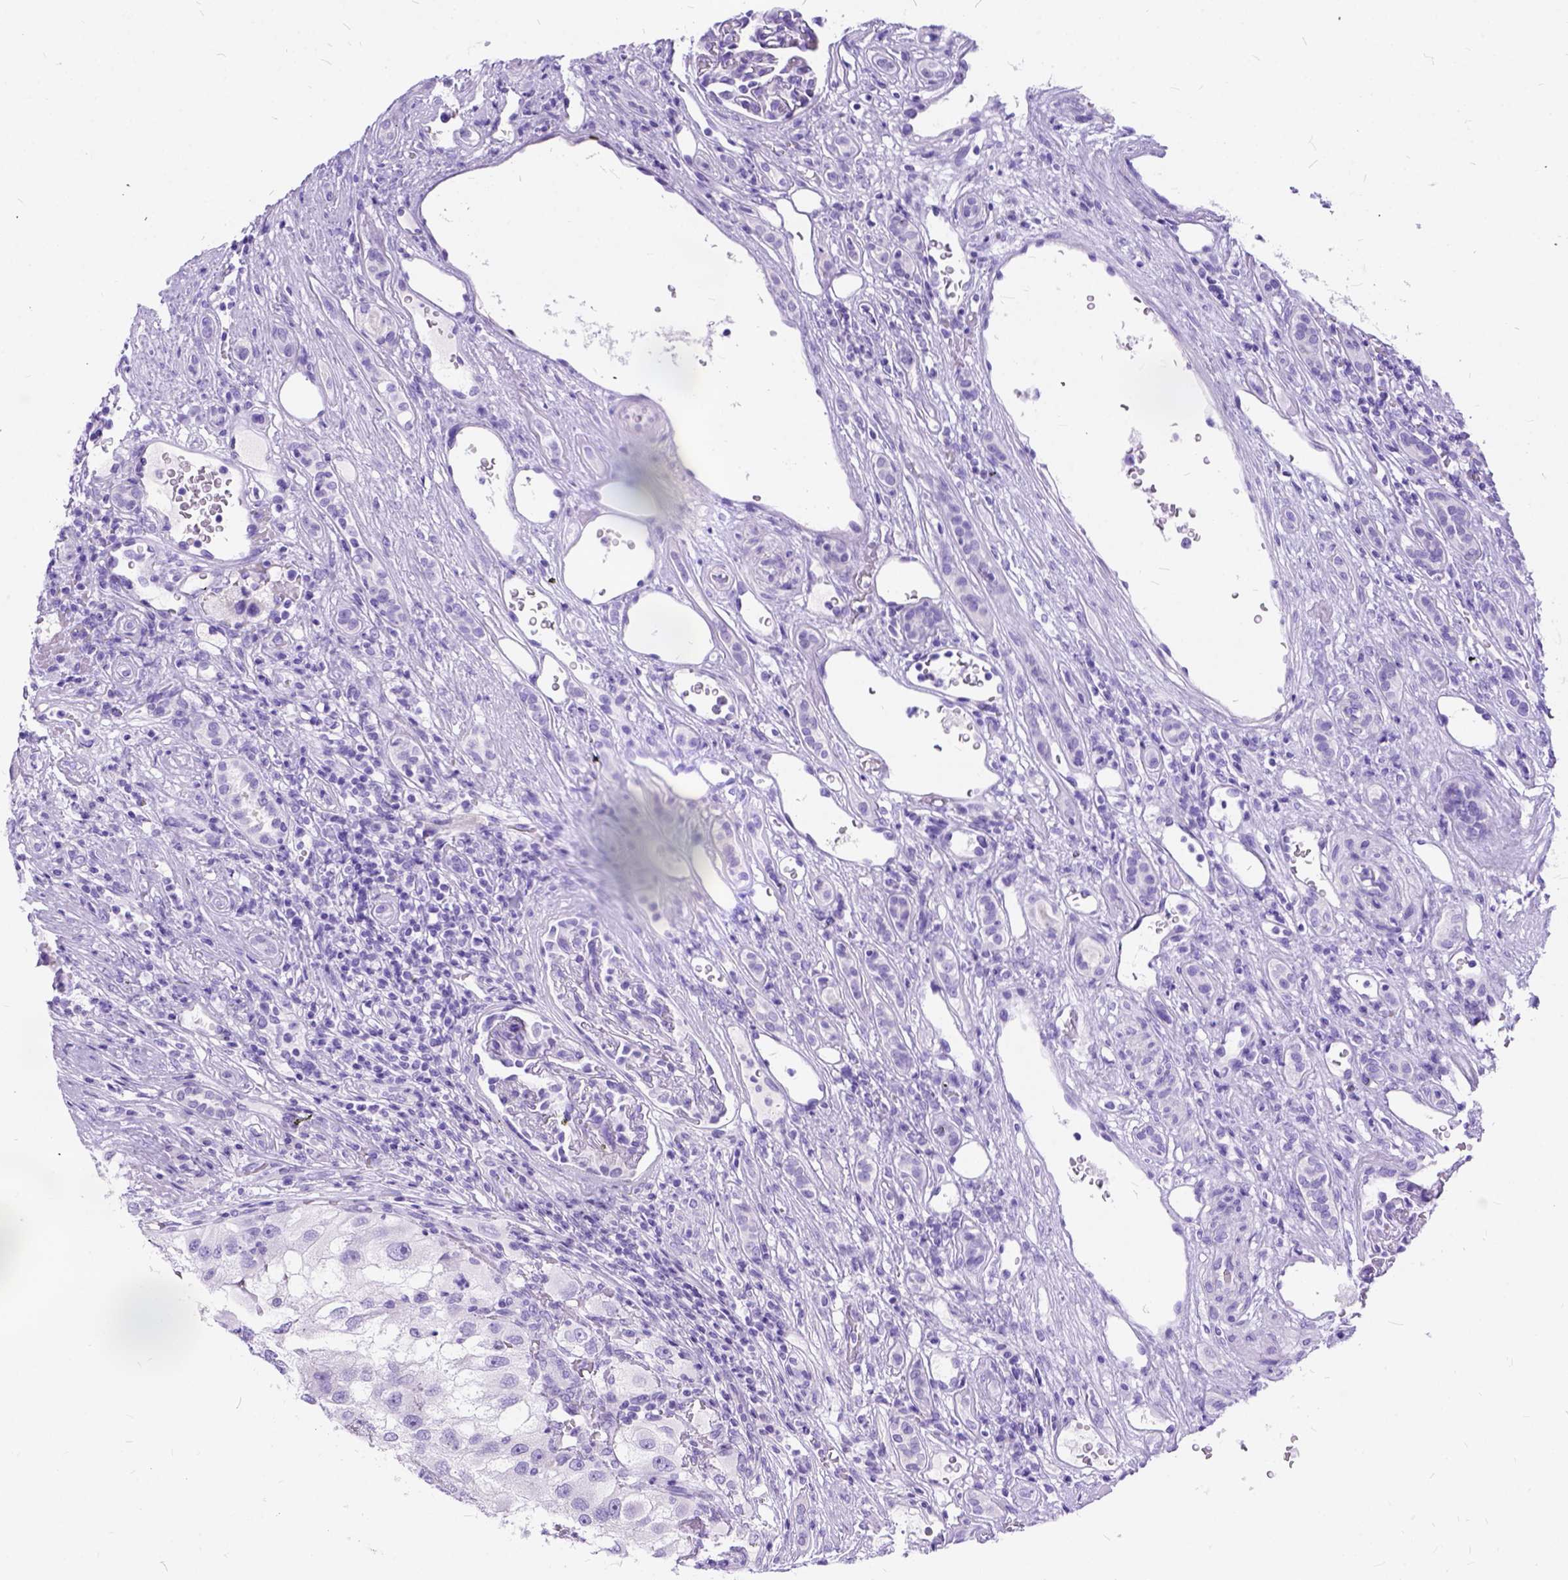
{"staining": {"intensity": "negative", "quantity": "none", "location": "none"}, "tissue": "renal cancer", "cell_type": "Tumor cells", "image_type": "cancer", "snomed": [{"axis": "morphology", "description": "Adenocarcinoma, NOS"}, {"axis": "topography", "description": "Kidney"}], "caption": "Micrograph shows no significant protein expression in tumor cells of renal cancer (adenocarcinoma).", "gene": "C1QTNF3", "patient": {"sex": "male", "age": 63}}